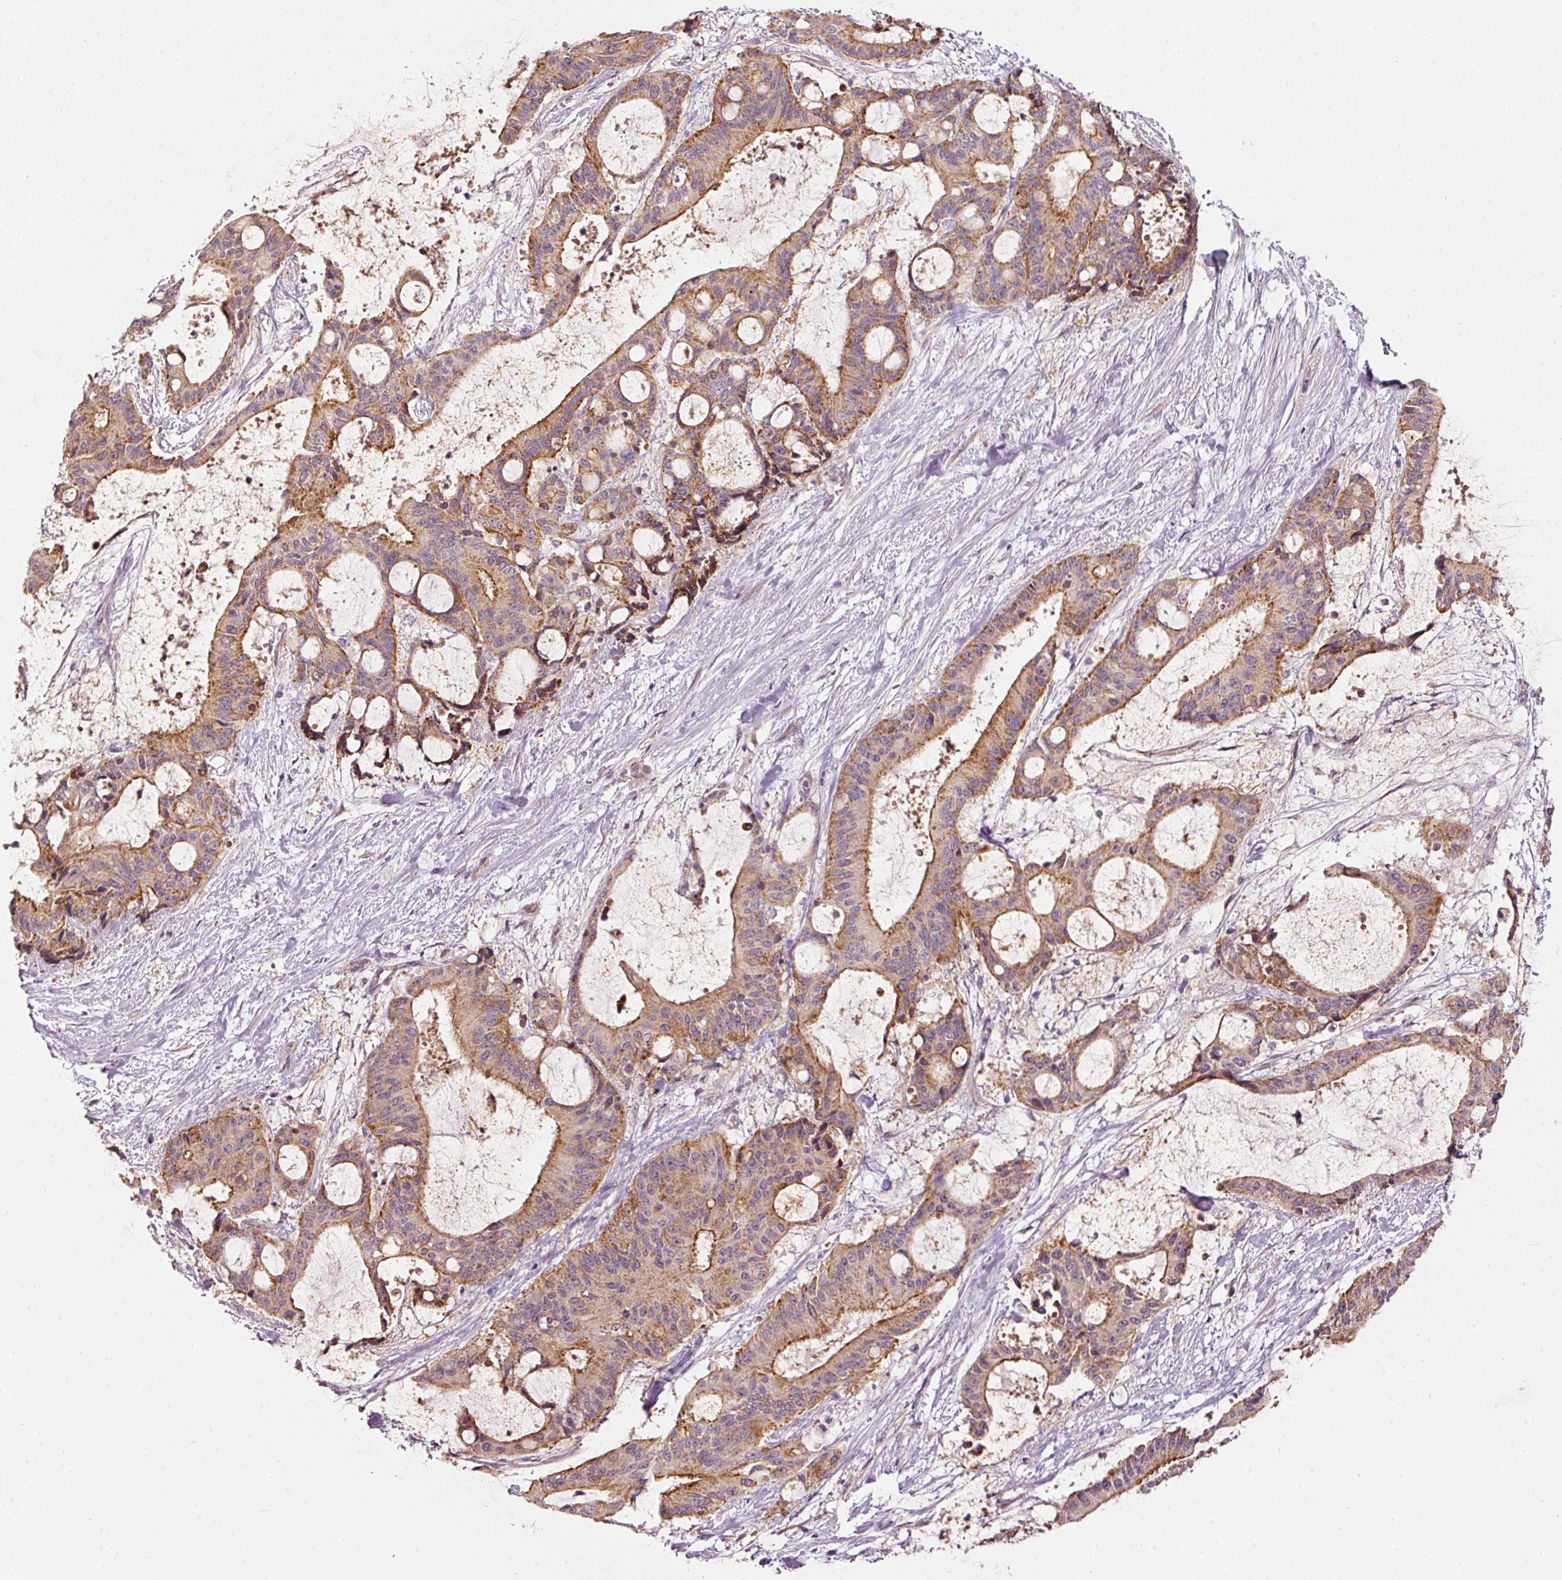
{"staining": {"intensity": "moderate", "quantity": ">75%", "location": "cytoplasmic/membranous"}, "tissue": "liver cancer", "cell_type": "Tumor cells", "image_type": "cancer", "snomed": [{"axis": "morphology", "description": "Normal tissue, NOS"}, {"axis": "morphology", "description": "Cholangiocarcinoma"}, {"axis": "topography", "description": "Liver"}, {"axis": "topography", "description": "Peripheral nerve tissue"}], "caption": "About >75% of tumor cells in liver cholangiocarcinoma exhibit moderate cytoplasmic/membranous protein expression as visualized by brown immunohistochemical staining.", "gene": "ARHGAP22", "patient": {"sex": "female", "age": 73}}